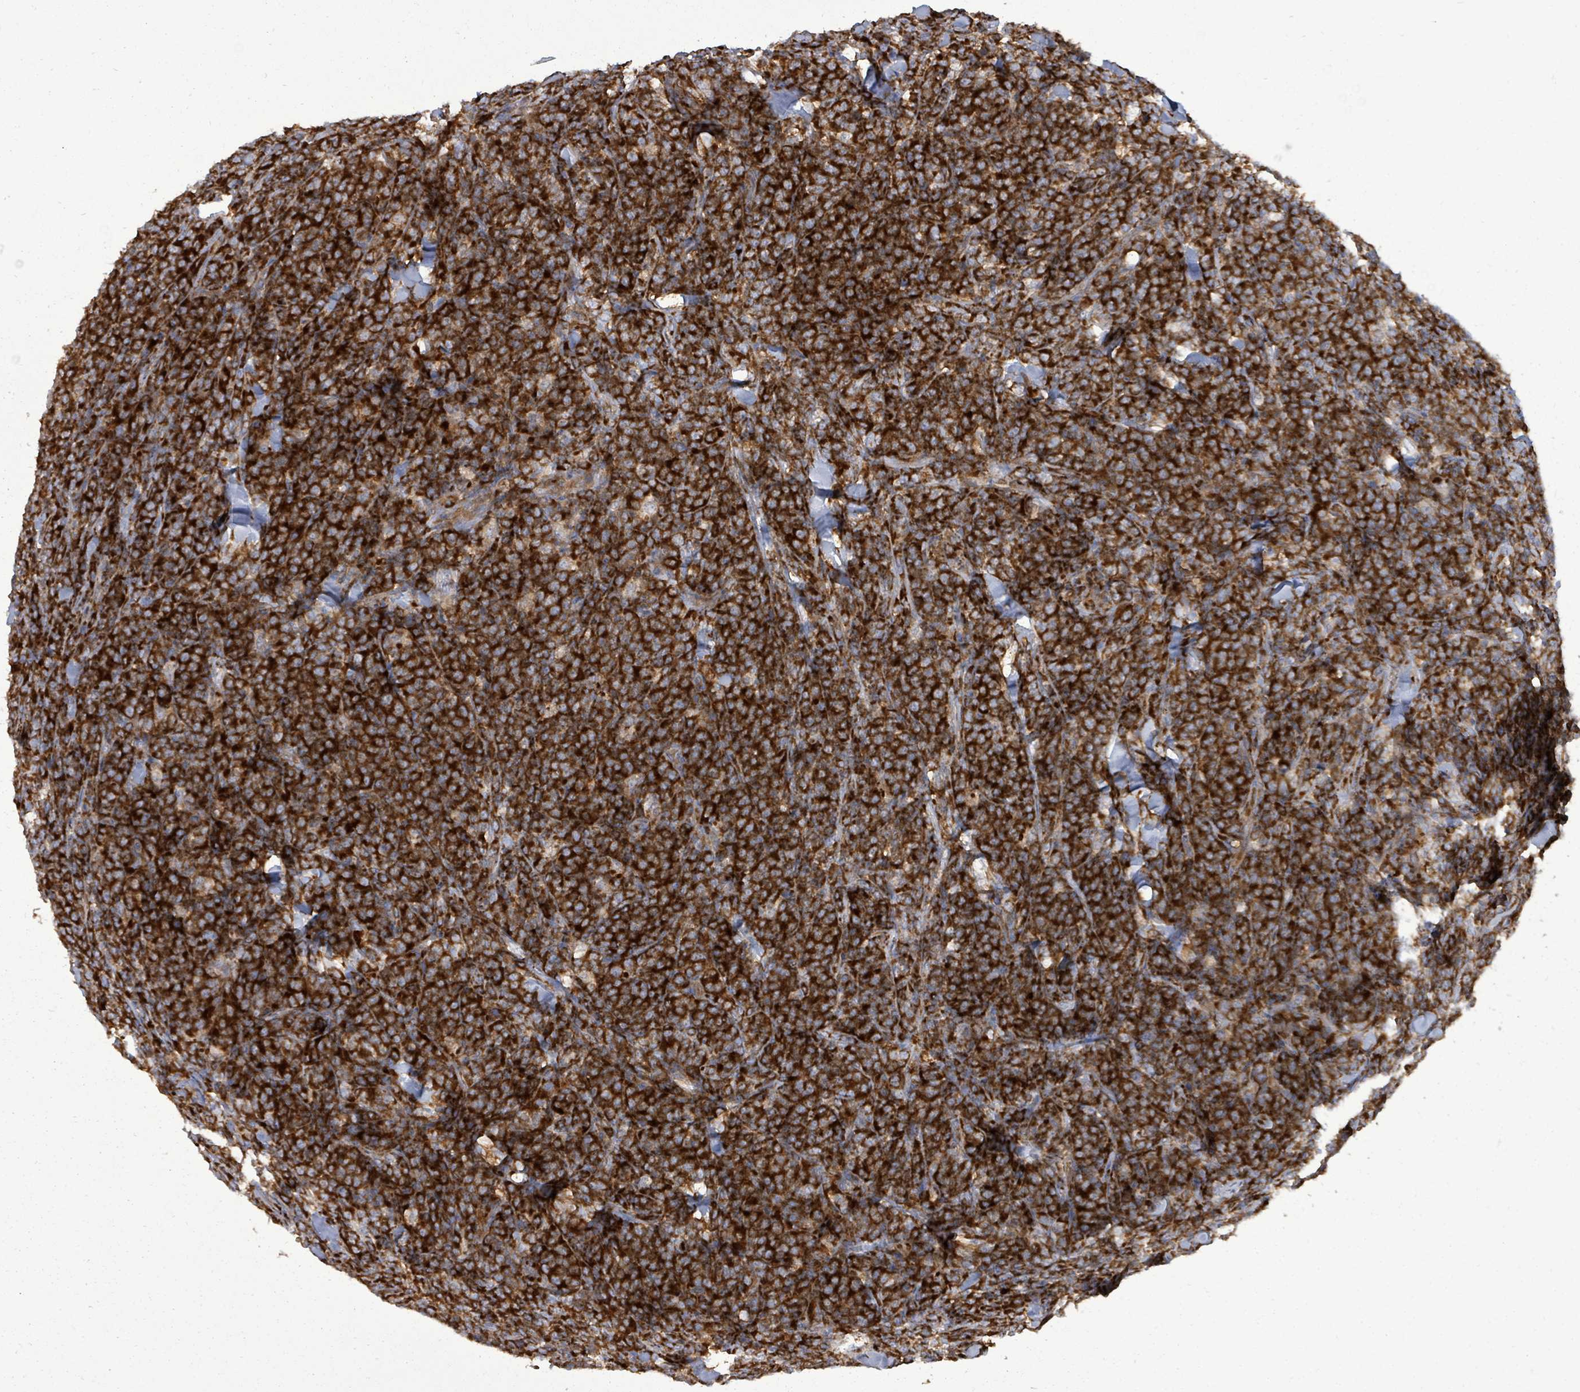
{"staining": {"intensity": "strong", "quantity": ">75%", "location": "cytoplasmic/membranous"}, "tissue": "lymphoma", "cell_type": "Tumor cells", "image_type": "cancer", "snomed": [{"axis": "morphology", "description": "Malignant lymphoma, non-Hodgkin's type, High grade"}, {"axis": "topography", "description": "Small intestine"}], "caption": "DAB immunohistochemical staining of human high-grade malignant lymphoma, non-Hodgkin's type exhibits strong cytoplasmic/membranous protein staining in about >75% of tumor cells.", "gene": "EIF3C", "patient": {"sex": "male", "age": 8}}